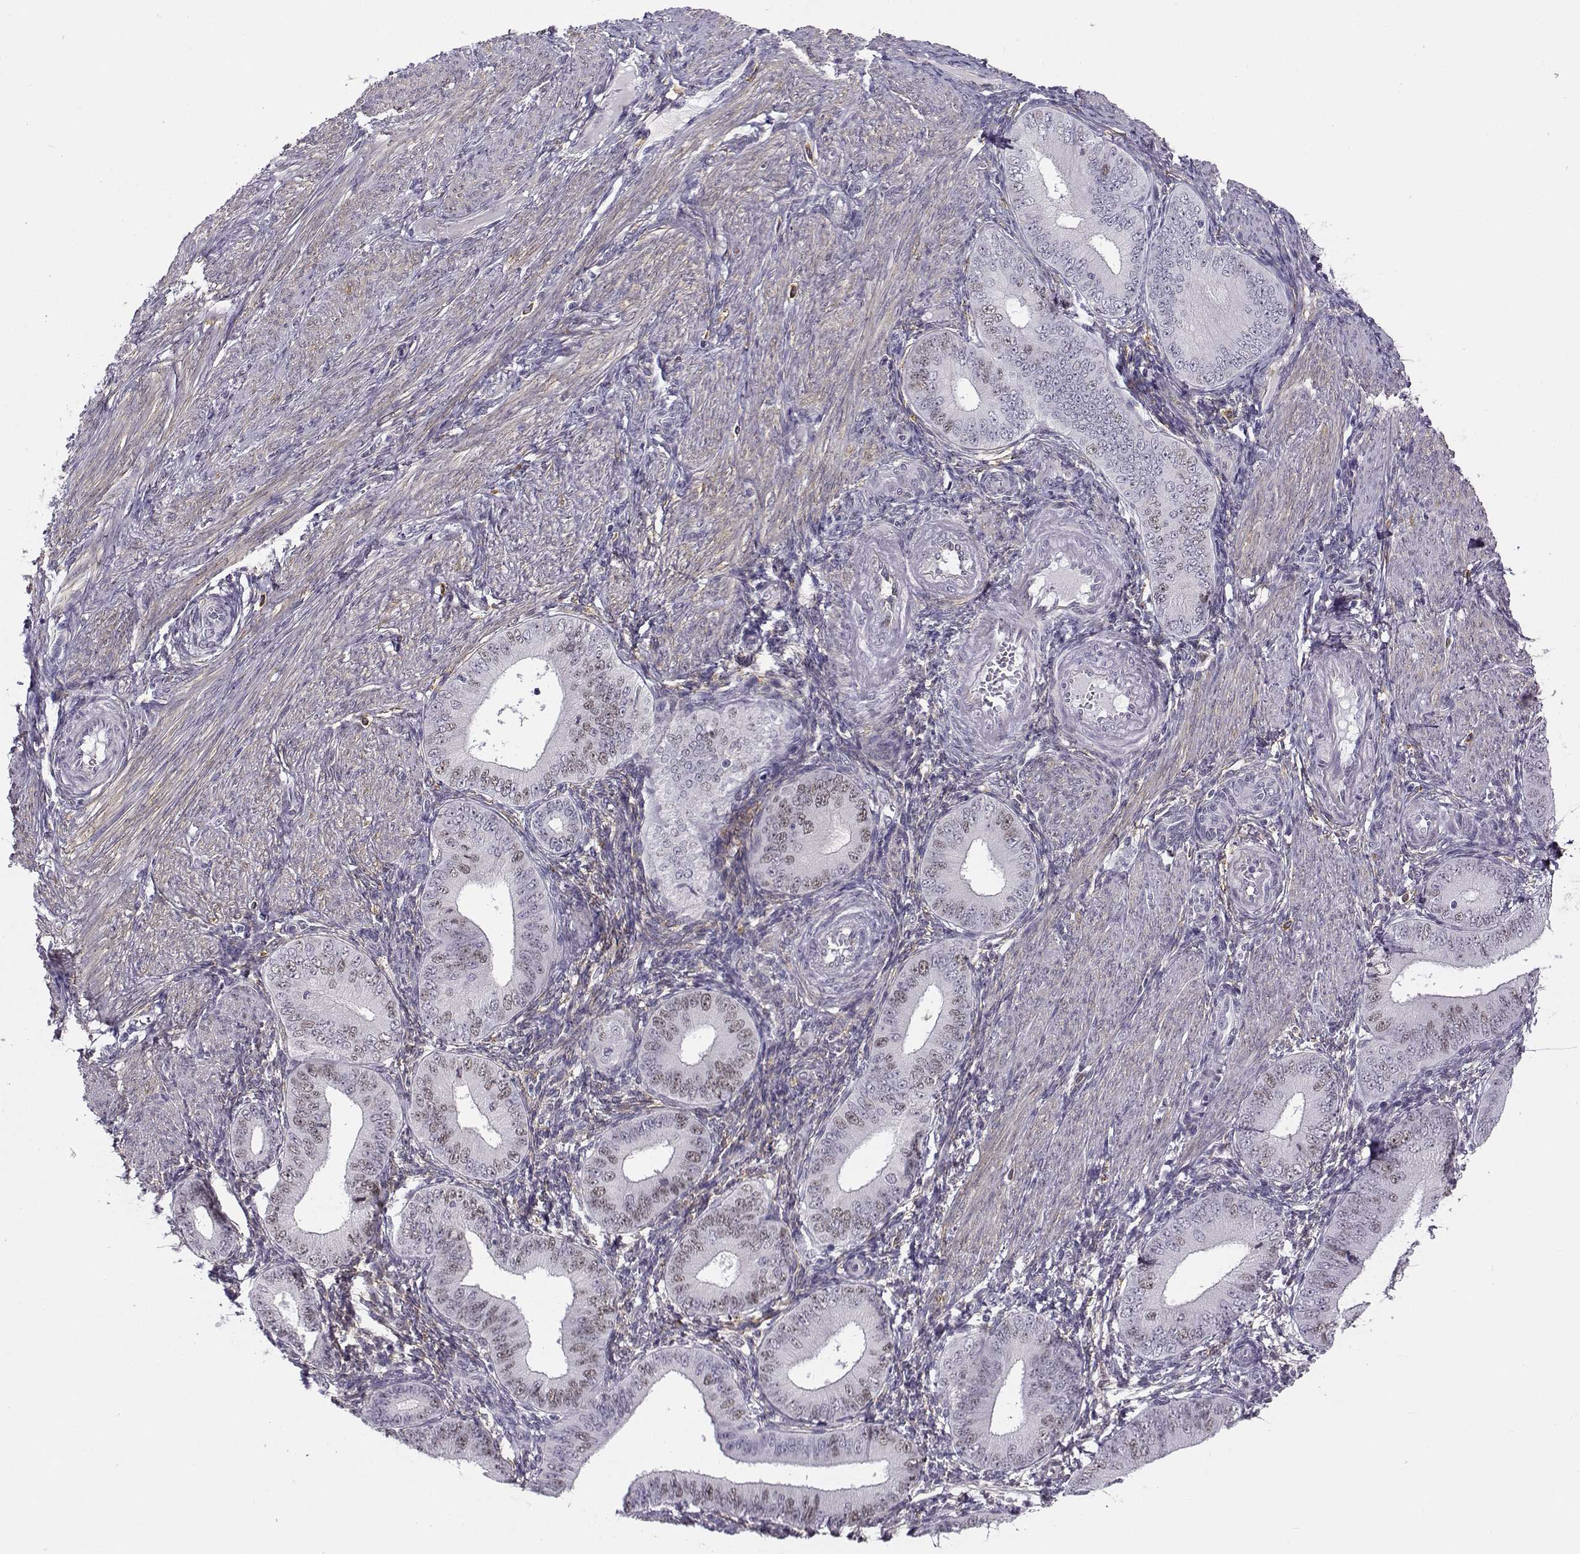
{"staining": {"intensity": "negative", "quantity": "none", "location": "none"}, "tissue": "endometrium", "cell_type": "Cells in endometrial stroma", "image_type": "normal", "snomed": [{"axis": "morphology", "description": "Normal tissue, NOS"}, {"axis": "topography", "description": "Endometrium"}], "caption": "Cells in endometrial stroma are negative for protein expression in benign human endometrium. (Brightfield microscopy of DAB immunohistochemistry at high magnification).", "gene": "BACH1", "patient": {"sex": "female", "age": 39}}